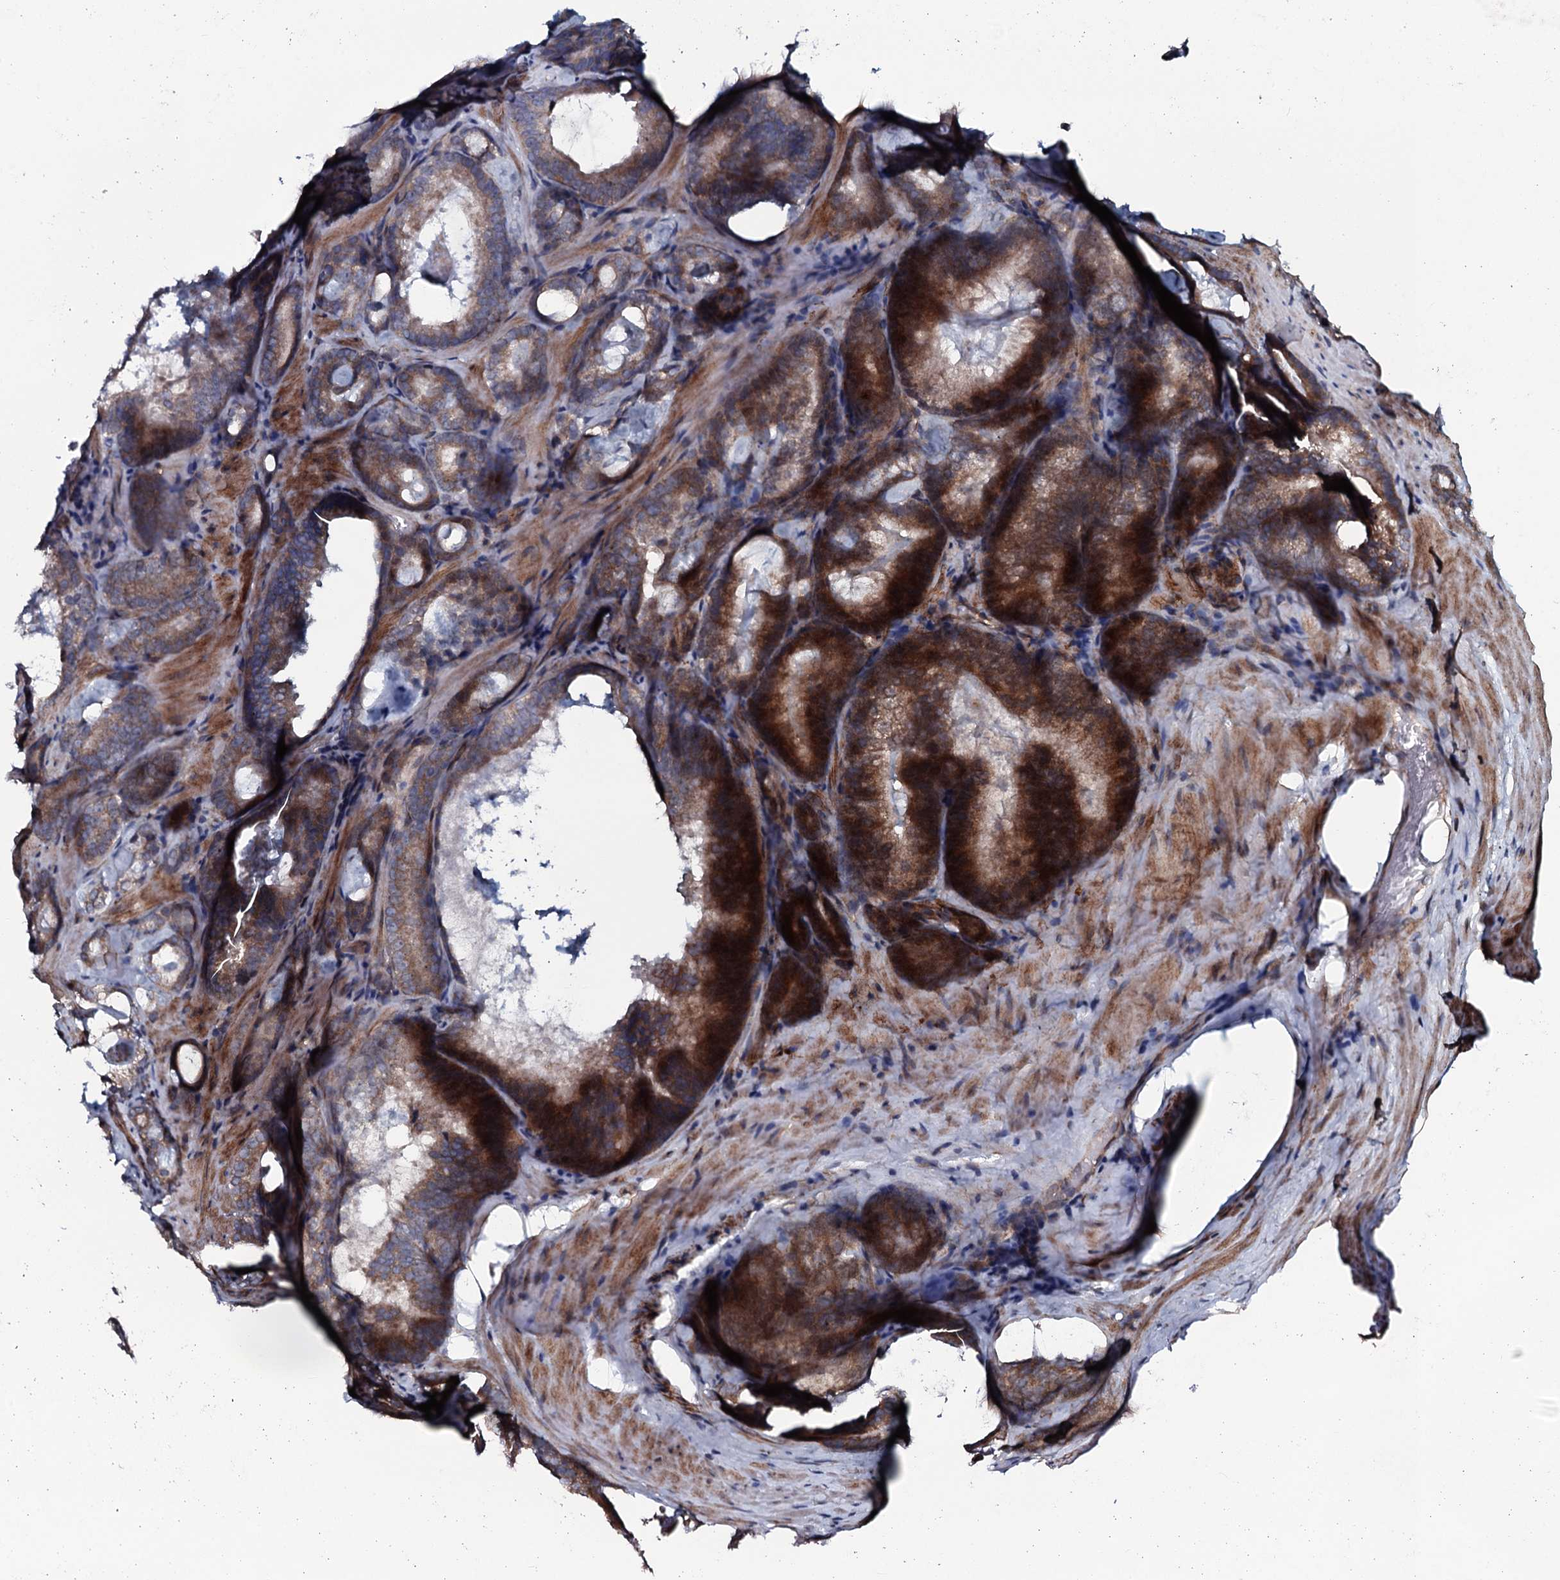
{"staining": {"intensity": "moderate", "quantity": "25%-75%", "location": "cytoplasmic/membranous"}, "tissue": "prostate cancer", "cell_type": "Tumor cells", "image_type": "cancer", "snomed": [{"axis": "morphology", "description": "Adenocarcinoma, Low grade"}, {"axis": "topography", "description": "Prostate"}], "caption": "Adenocarcinoma (low-grade) (prostate) stained for a protein reveals moderate cytoplasmic/membranous positivity in tumor cells.", "gene": "KCTD4", "patient": {"sex": "male", "age": 60}}